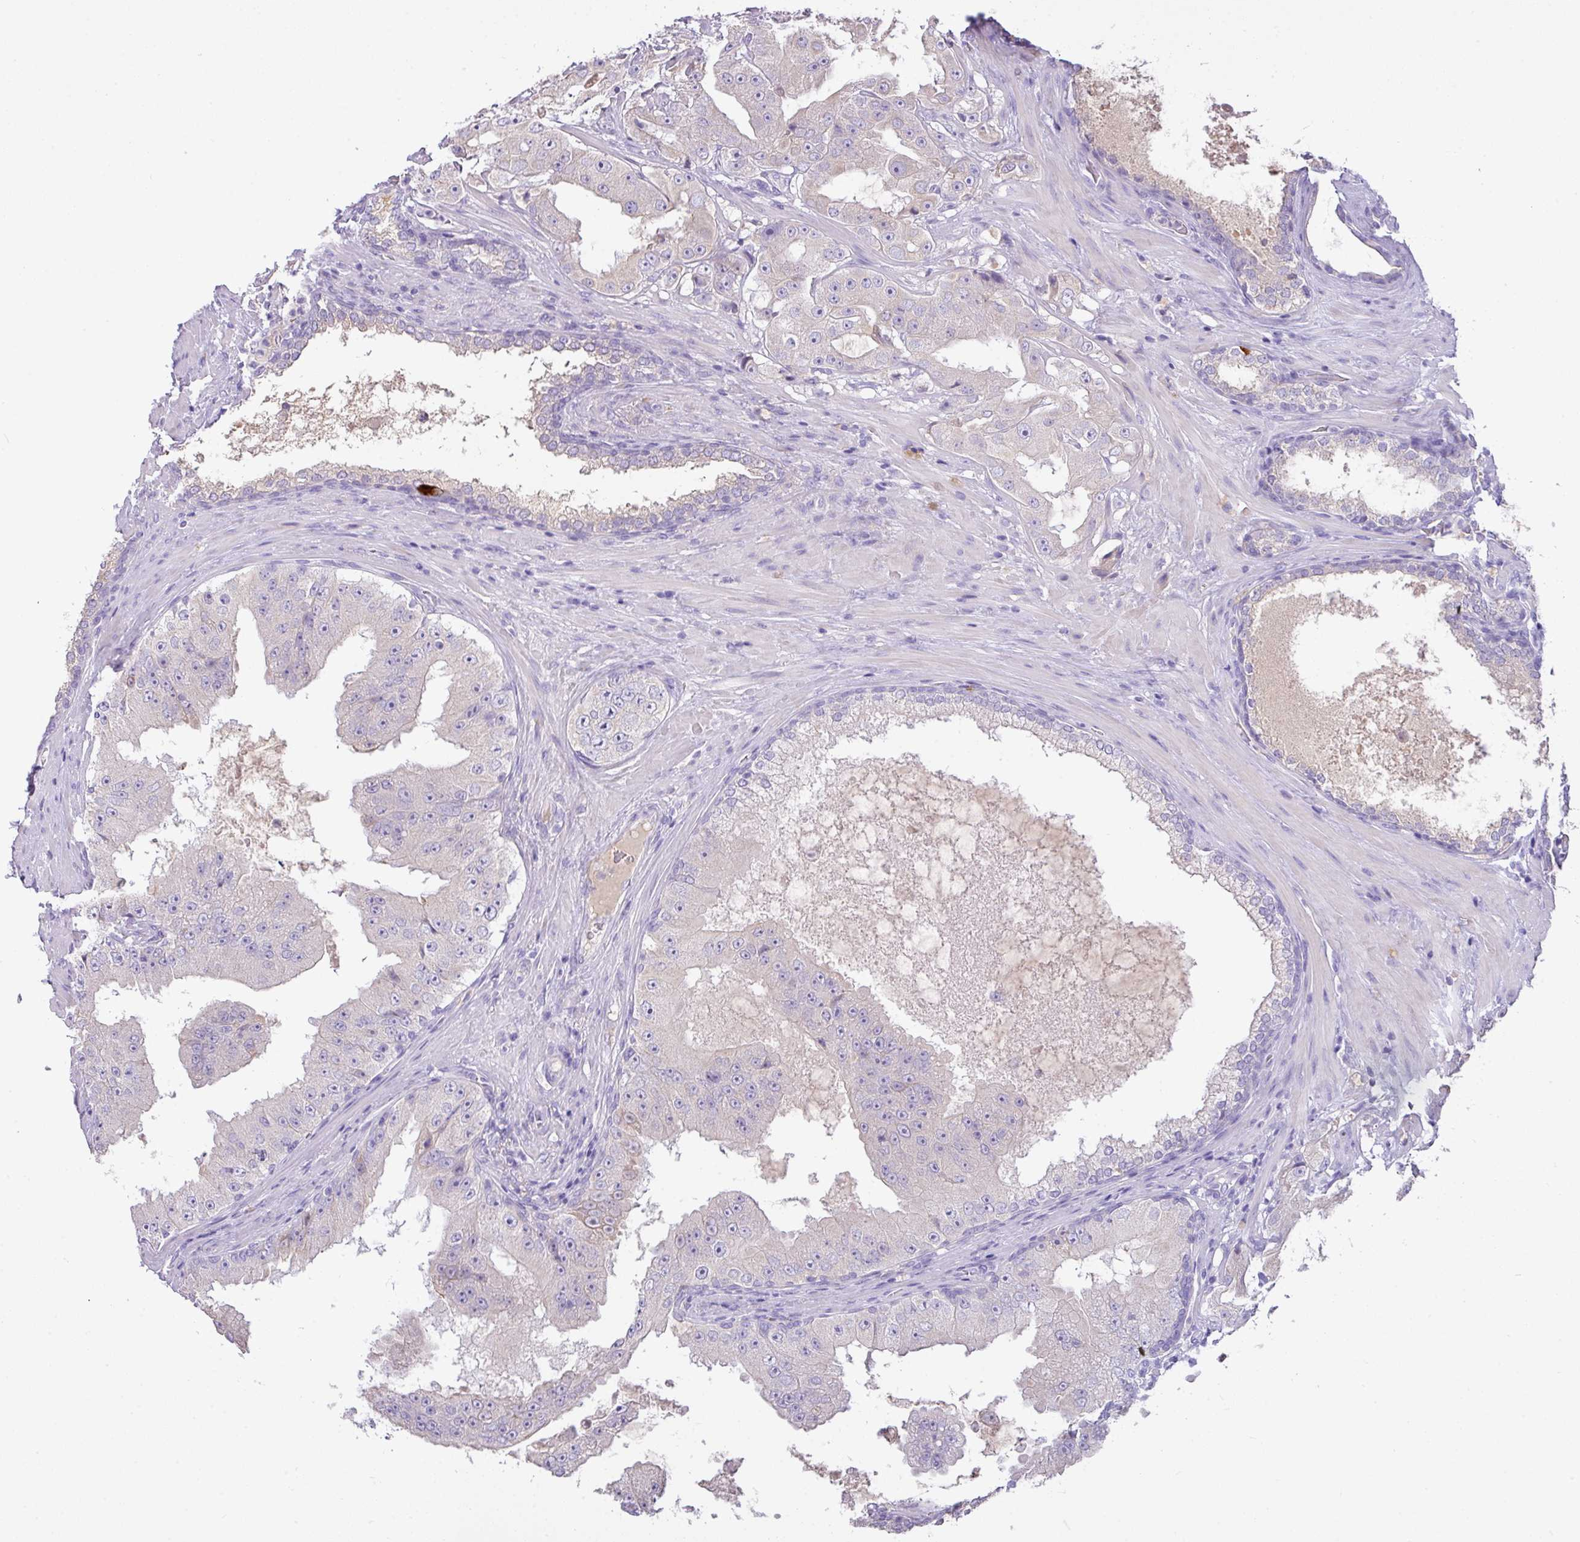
{"staining": {"intensity": "negative", "quantity": "none", "location": "none"}, "tissue": "prostate cancer", "cell_type": "Tumor cells", "image_type": "cancer", "snomed": [{"axis": "morphology", "description": "Adenocarcinoma, High grade"}, {"axis": "topography", "description": "Prostate"}], "caption": "The image demonstrates no significant staining in tumor cells of prostate cancer (high-grade adenocarcinoma). (Stains: DAB immunohistochemistry with hematoxylin counter stain, Microscopy: brightfield microscopy at high magnification).", "gene": "OR6C6", "patient": {"sex": "male", "age": 73}}